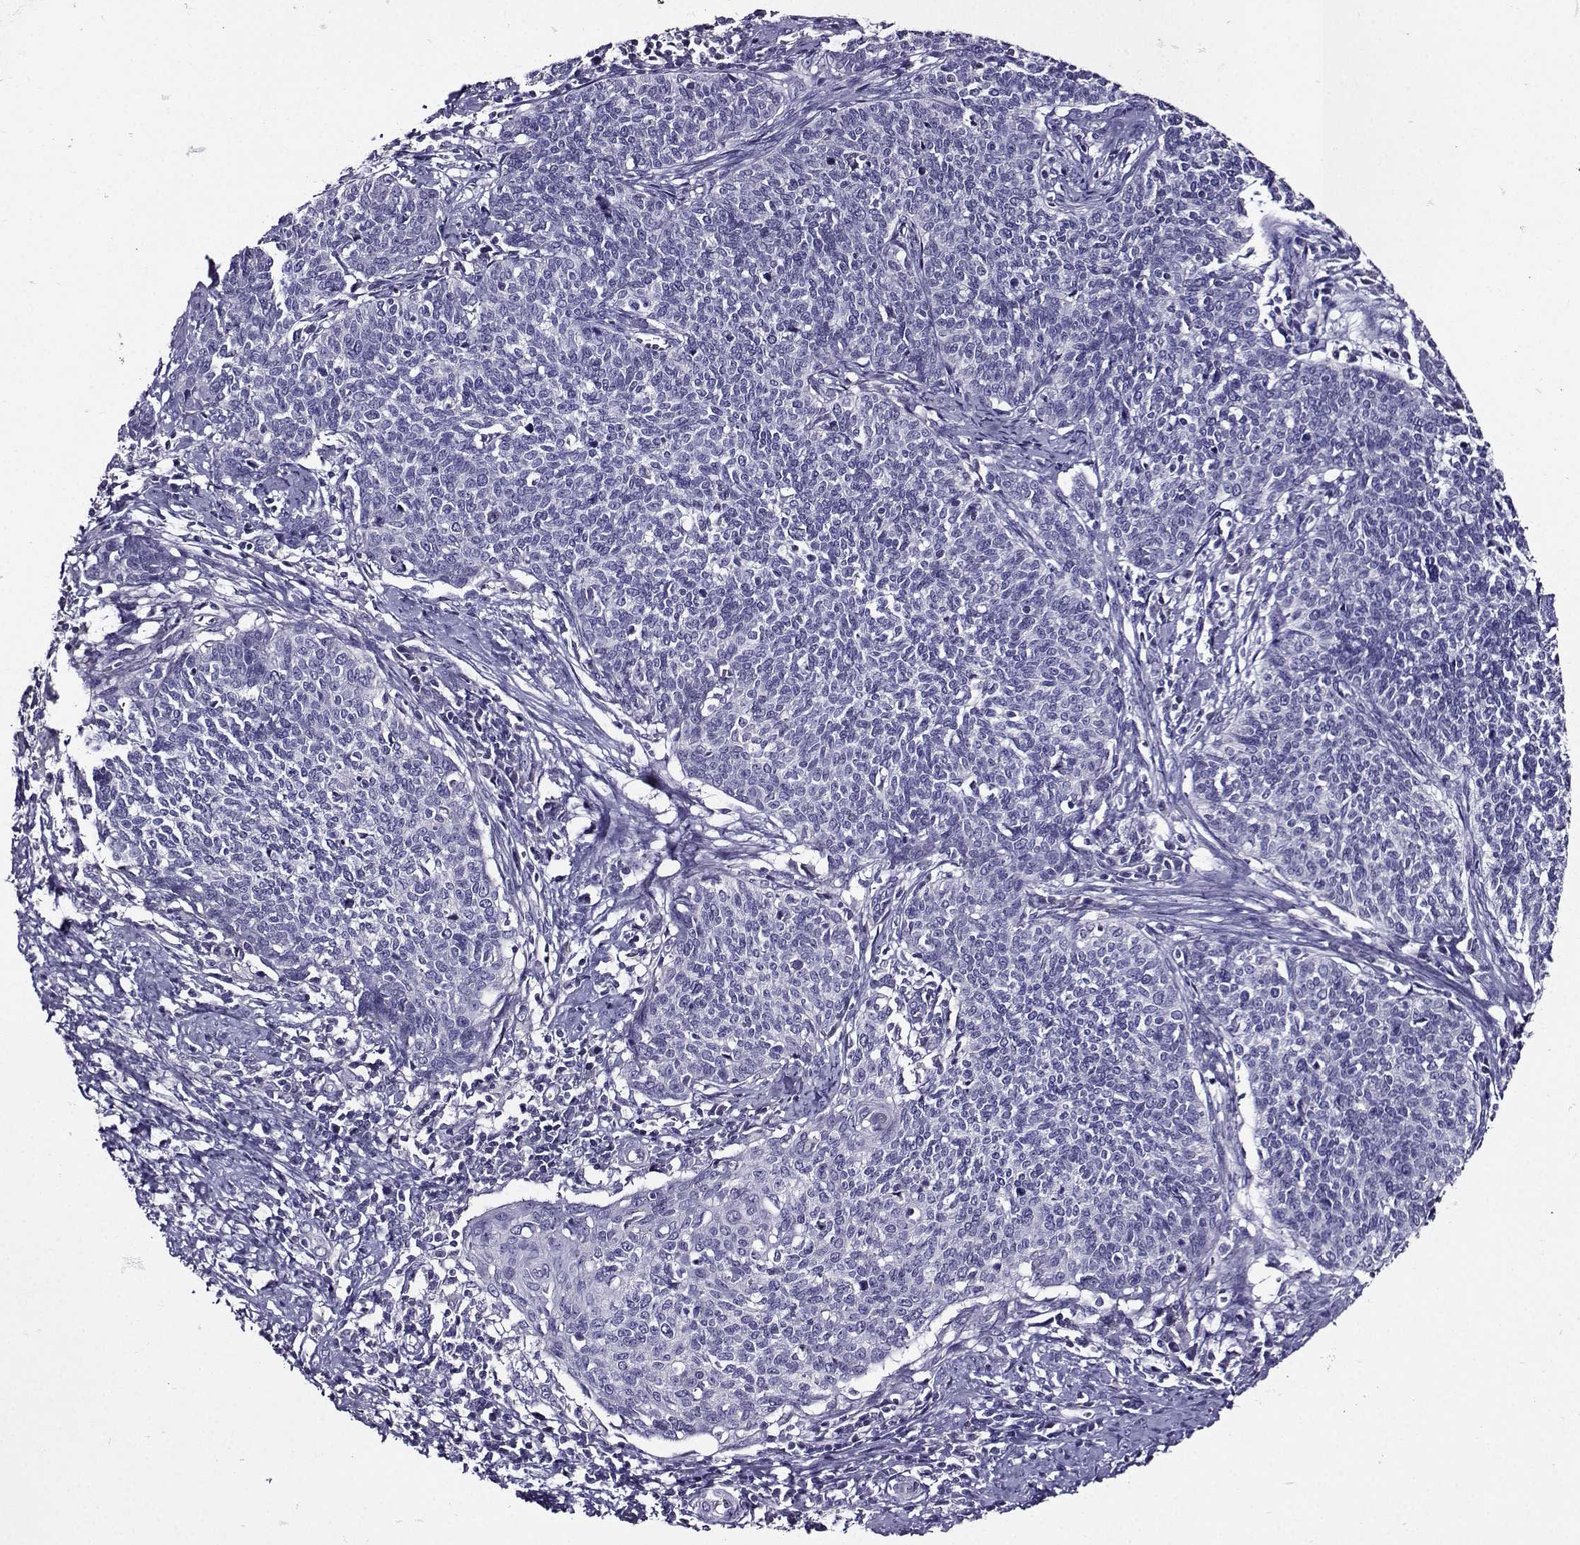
{"staining": {"intensity": "negative", "quantity": "none", "location": "none"}, "tissue": "cervical cancer", "cell_type": "Tumor cells", "image_type": "cancer", "snomed": [{"axis": "morphology", "description": "Squamous cell carcinoma, NOS"}, {"axis": "topography", "description": "Cervix"}], "caption": "This is an immunohistochemistry micrograph of human cervical cancer. There is no staining in tumor cells.", "gene": "TMEM266", "patient": {"sex": "female", "age": 39}}